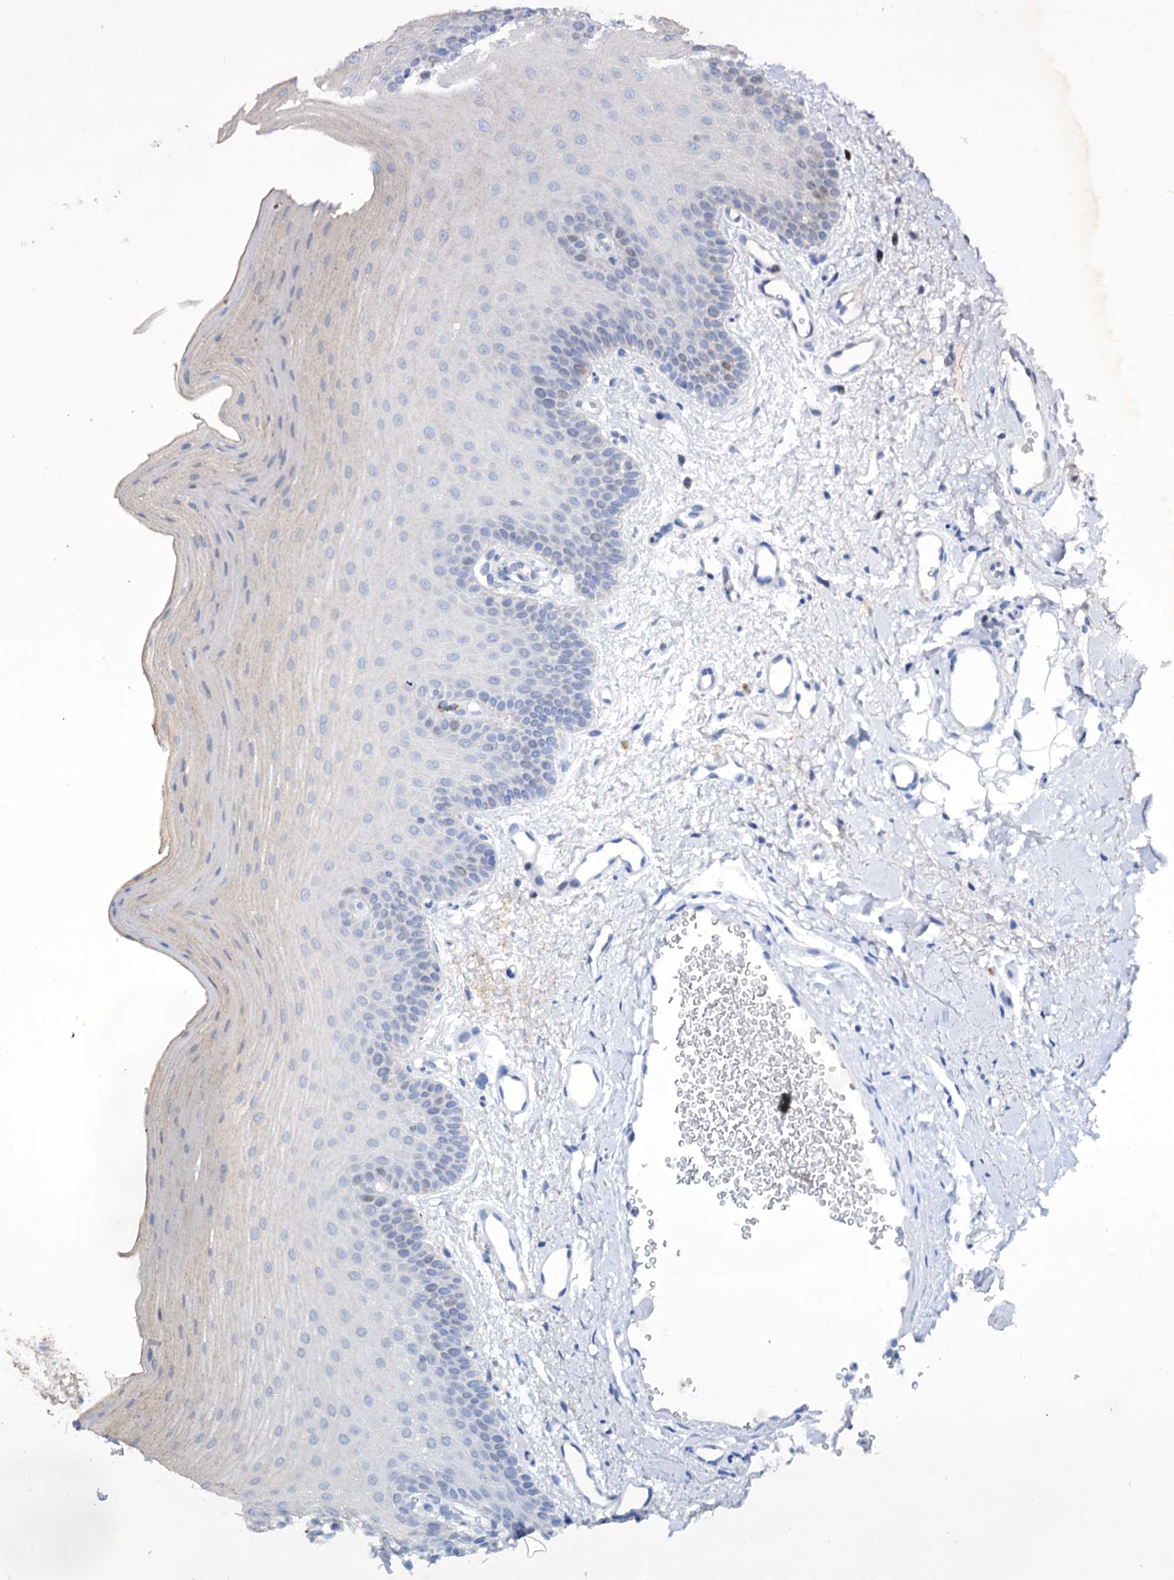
{"staining": {"intensity": "moderate", "quantity": "<25%", "location": "nuclear"}, "tissue": "oral mucosa", "cell_type": "Squamous epithelial cells", "image_type": "normal", "snomed": [{"axis": "morphology", "description": "Normal tissue, NOS"}, {"axis": "topography", "description": "Oral tissue"}], "caption": "About <25% of squamous epithelial cells in unremarkable human oral mucosa display moderate nuclear protein expression as visualized by brown immunohistochemical staining.", "gene": "FAM111B", "patient": {"sex": "male", "age": 68}}